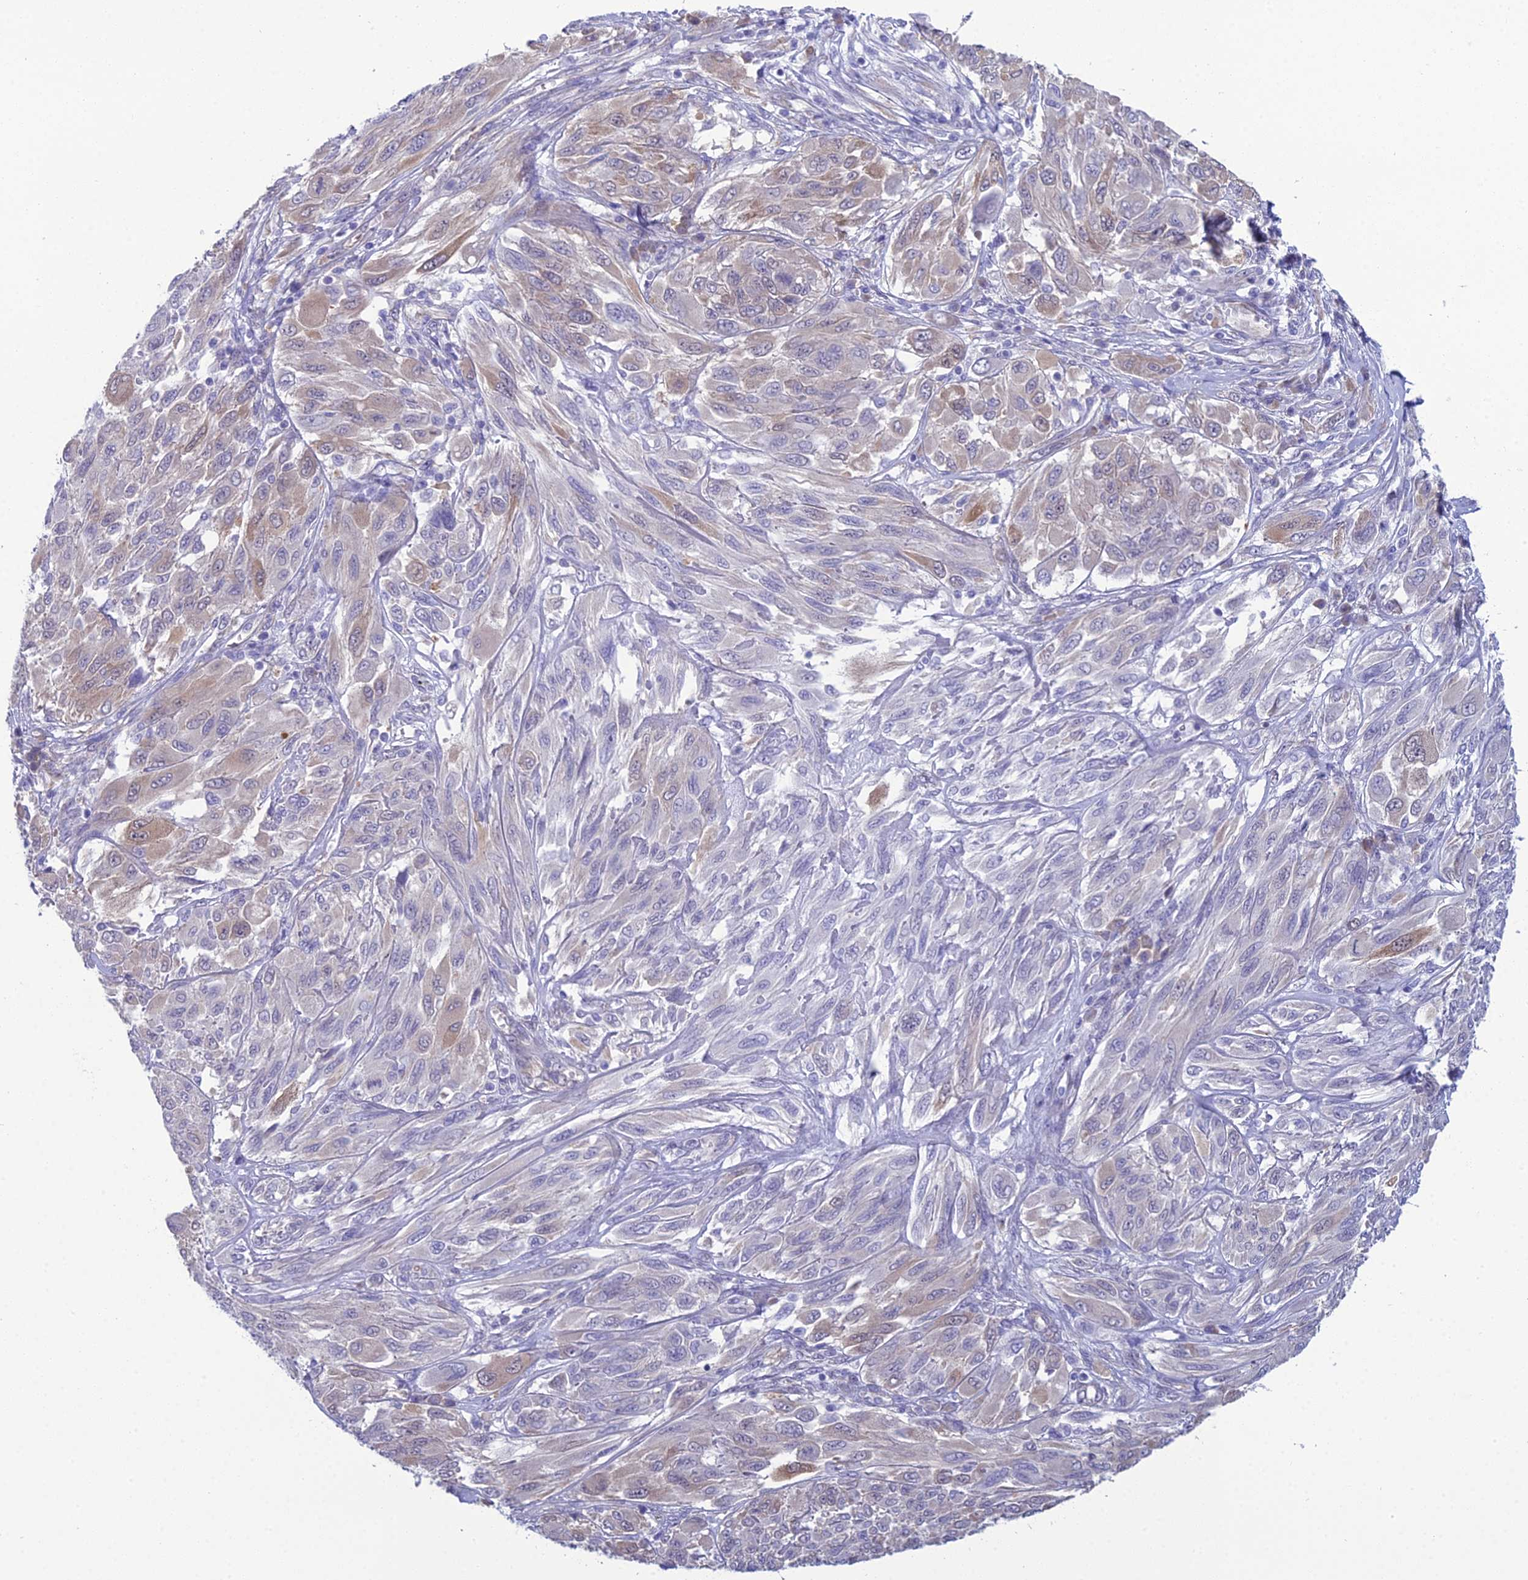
{"staining": {"intensity": "moderate", "quantity": "<25%", "location": "cytoplasmic/membranous"}, "tissue": "melanoma", "cell_type": "Tumor cells", "image_type": "cancer", "snomed": [{"axis": "morphology", "description": "Malignant melanoma, NOS"}, {"axis": "topography", "description": "Skin"}], "caption": "IHC staining of melanoma, which shows low levels of moderate cytoplasmic/membranous staining in about <25% of tumor cells indicating moderate cytoplasmic/membranous protein staining. The staining was performed using DAB (3,3'-diaminobenzidine) (brown) for protein detection and nuclei were counterstained in hematoxylin (blue).", "gene": "GNPNAT1", "patient": {"sex": "female", "age": 91}}